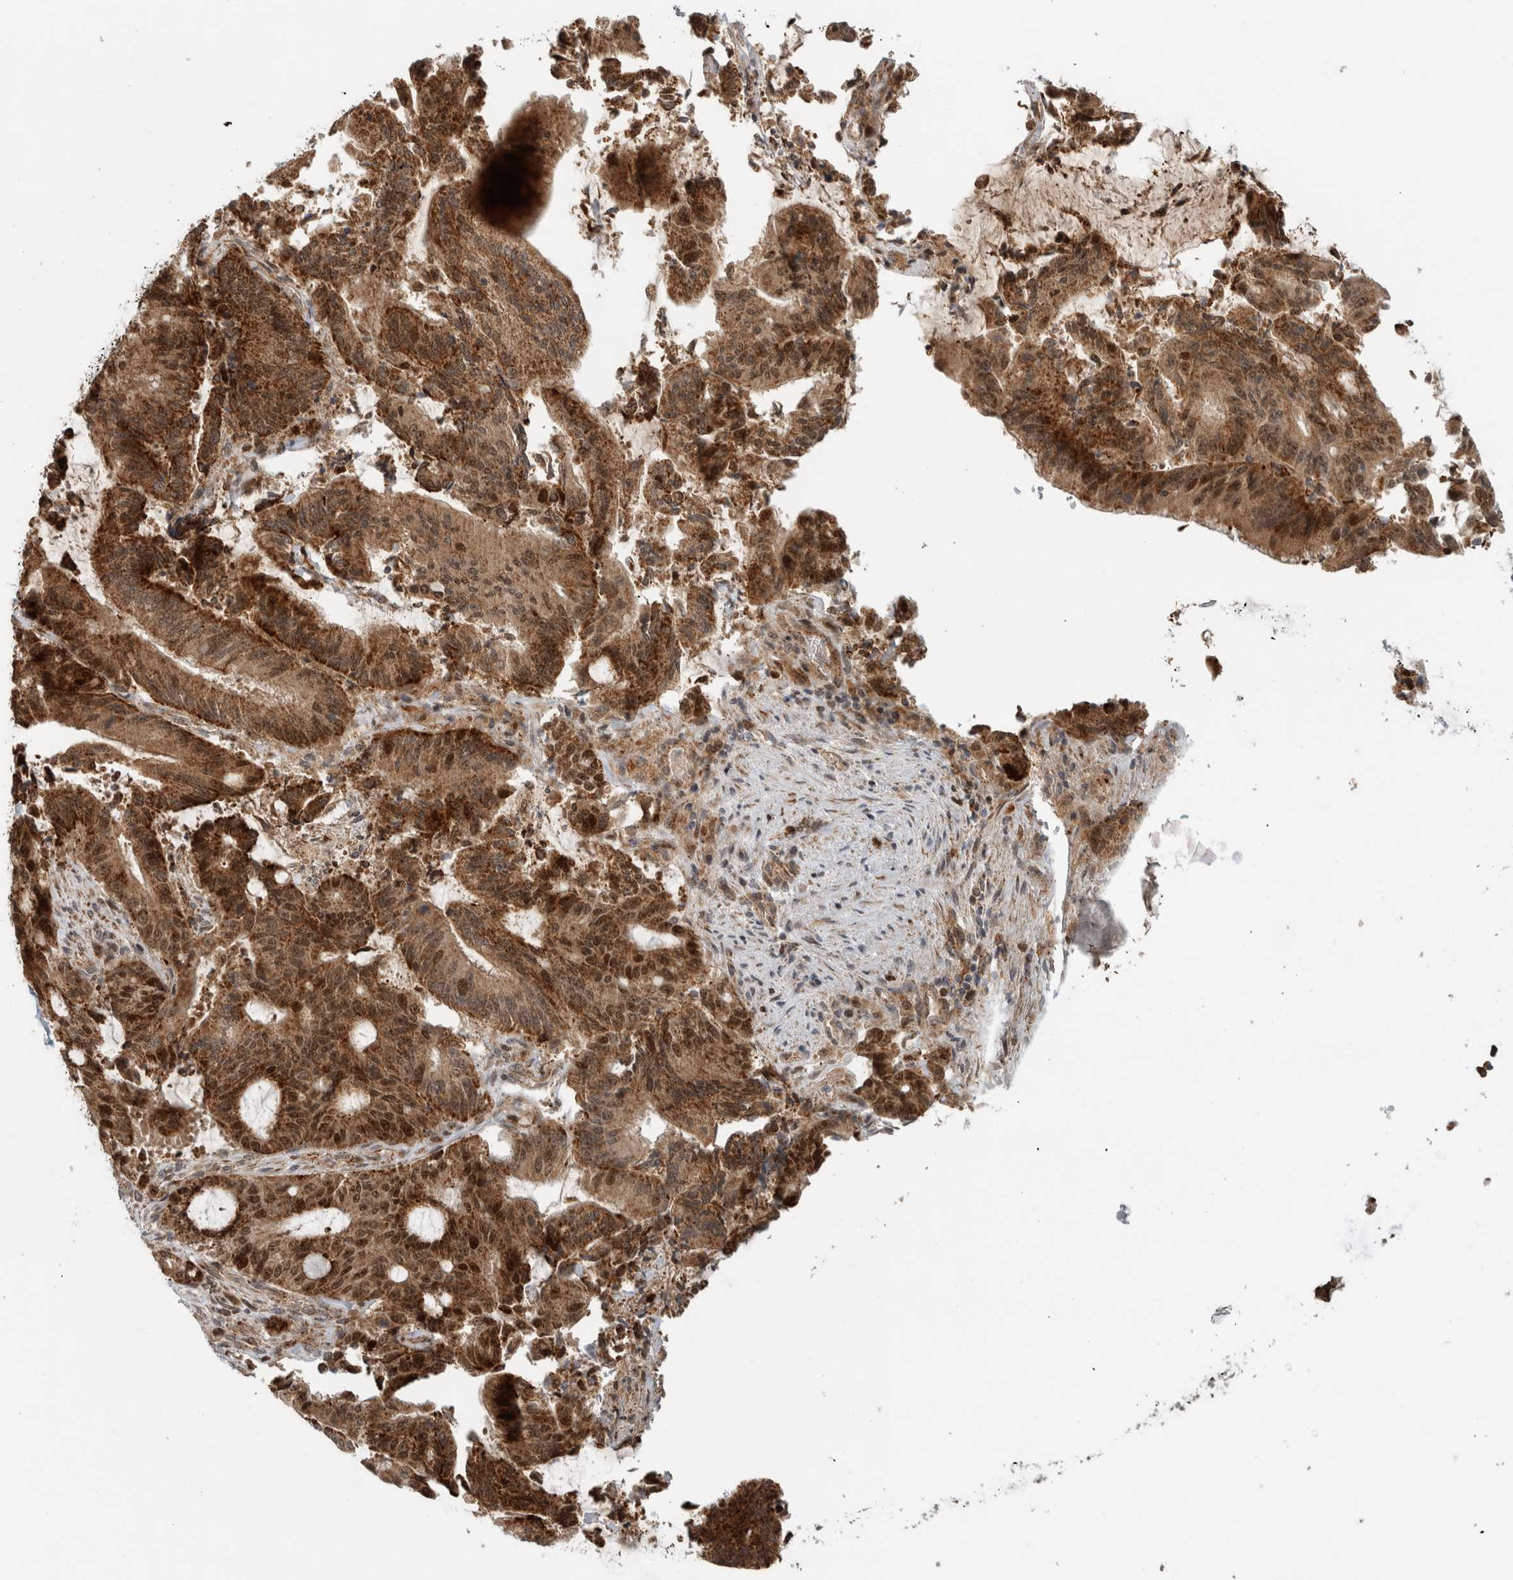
{"staining": {"intensity": "strong", "quantity": ">75%", "location": "cytoplasmic/membranous,nuclear"}, "tissue": "liver cancer", "cell_type": "Tumor cells", "image_type": "cancer", "snomed": [{"axis": "morphology", "description": "Normal tissue, NOS"}, {"axis": "morphology", "description": "Cholangiocarcinoma"}, {"axis": "topography", "description": "Liver"}, {"axis": "topography", "description": "Peripheral nerve tissue"}], "caption": "There is high levels of strong cytoplasmic/membranous and nuclear expression in tumor cells of liver cancer (cholangiocarcinoma), as demonstrated by immunohistochemical staining (brown color).", "gene": "INSRR", "patient": {"sex": "female", "age": 73}}